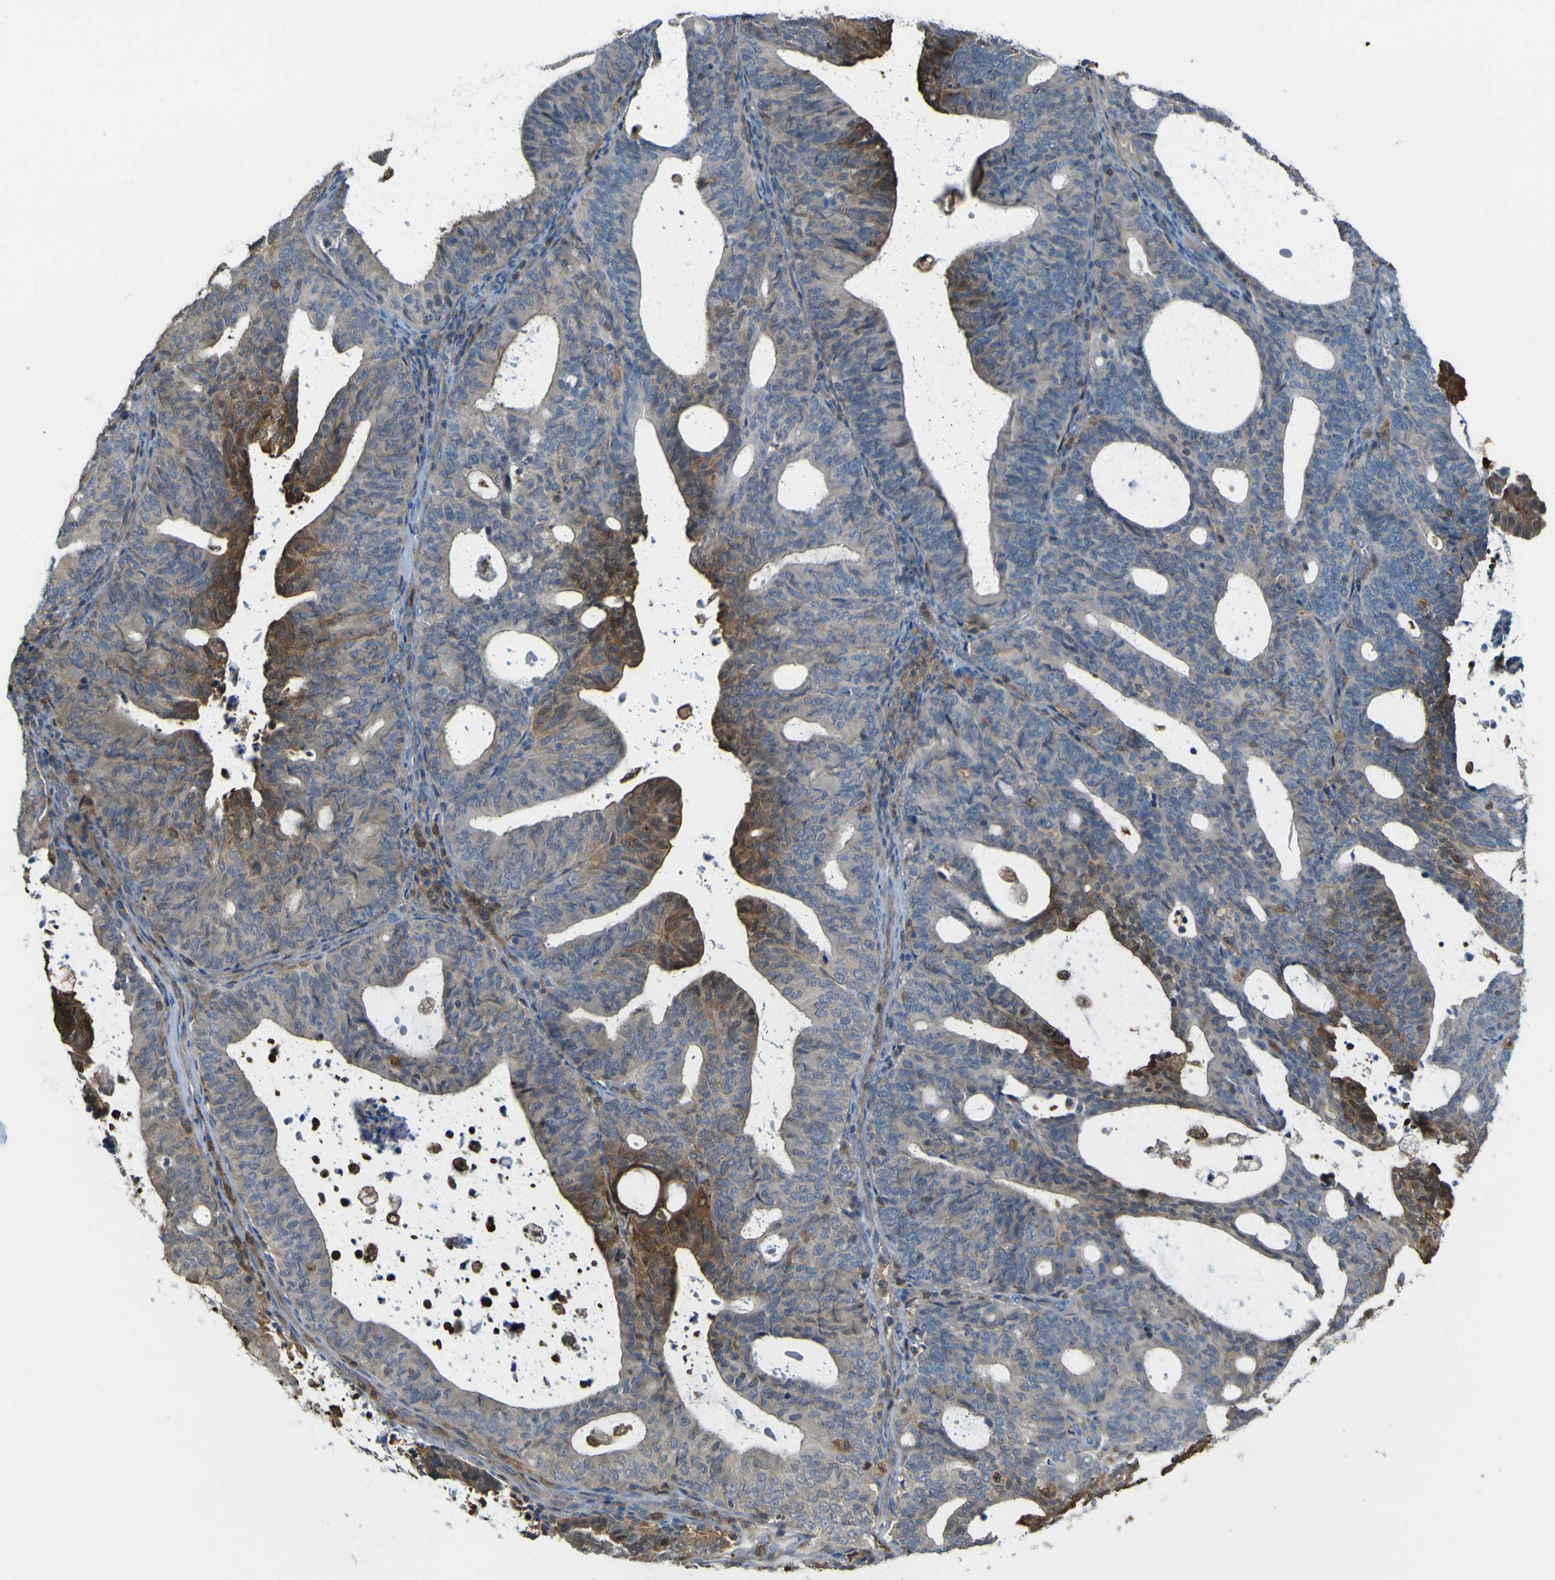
{"staining": {"intensity": "moderate", "quantity": "25%-75%", "location": "cytoplasmic/membranous"}, "tissue": "endometrial cancer", "cell_type": "Tumor cells", "image_type": "cancer", "snomed": [{"axis": "morphology", "description": "Adenocarcinoma, NOS"}, {"axis": "topography", "description": "Uterus"}], "caption": "Protein analysis of endometrial cancer tissue reveals moderate cytoplasmic/membranous positivity in approximately 25%-75% of tumor cells. (Brightfield microscopy of DAB IHC at high magnification).", "gene": "ABHD3", "patient": {"sex": "female", "age": 83}}